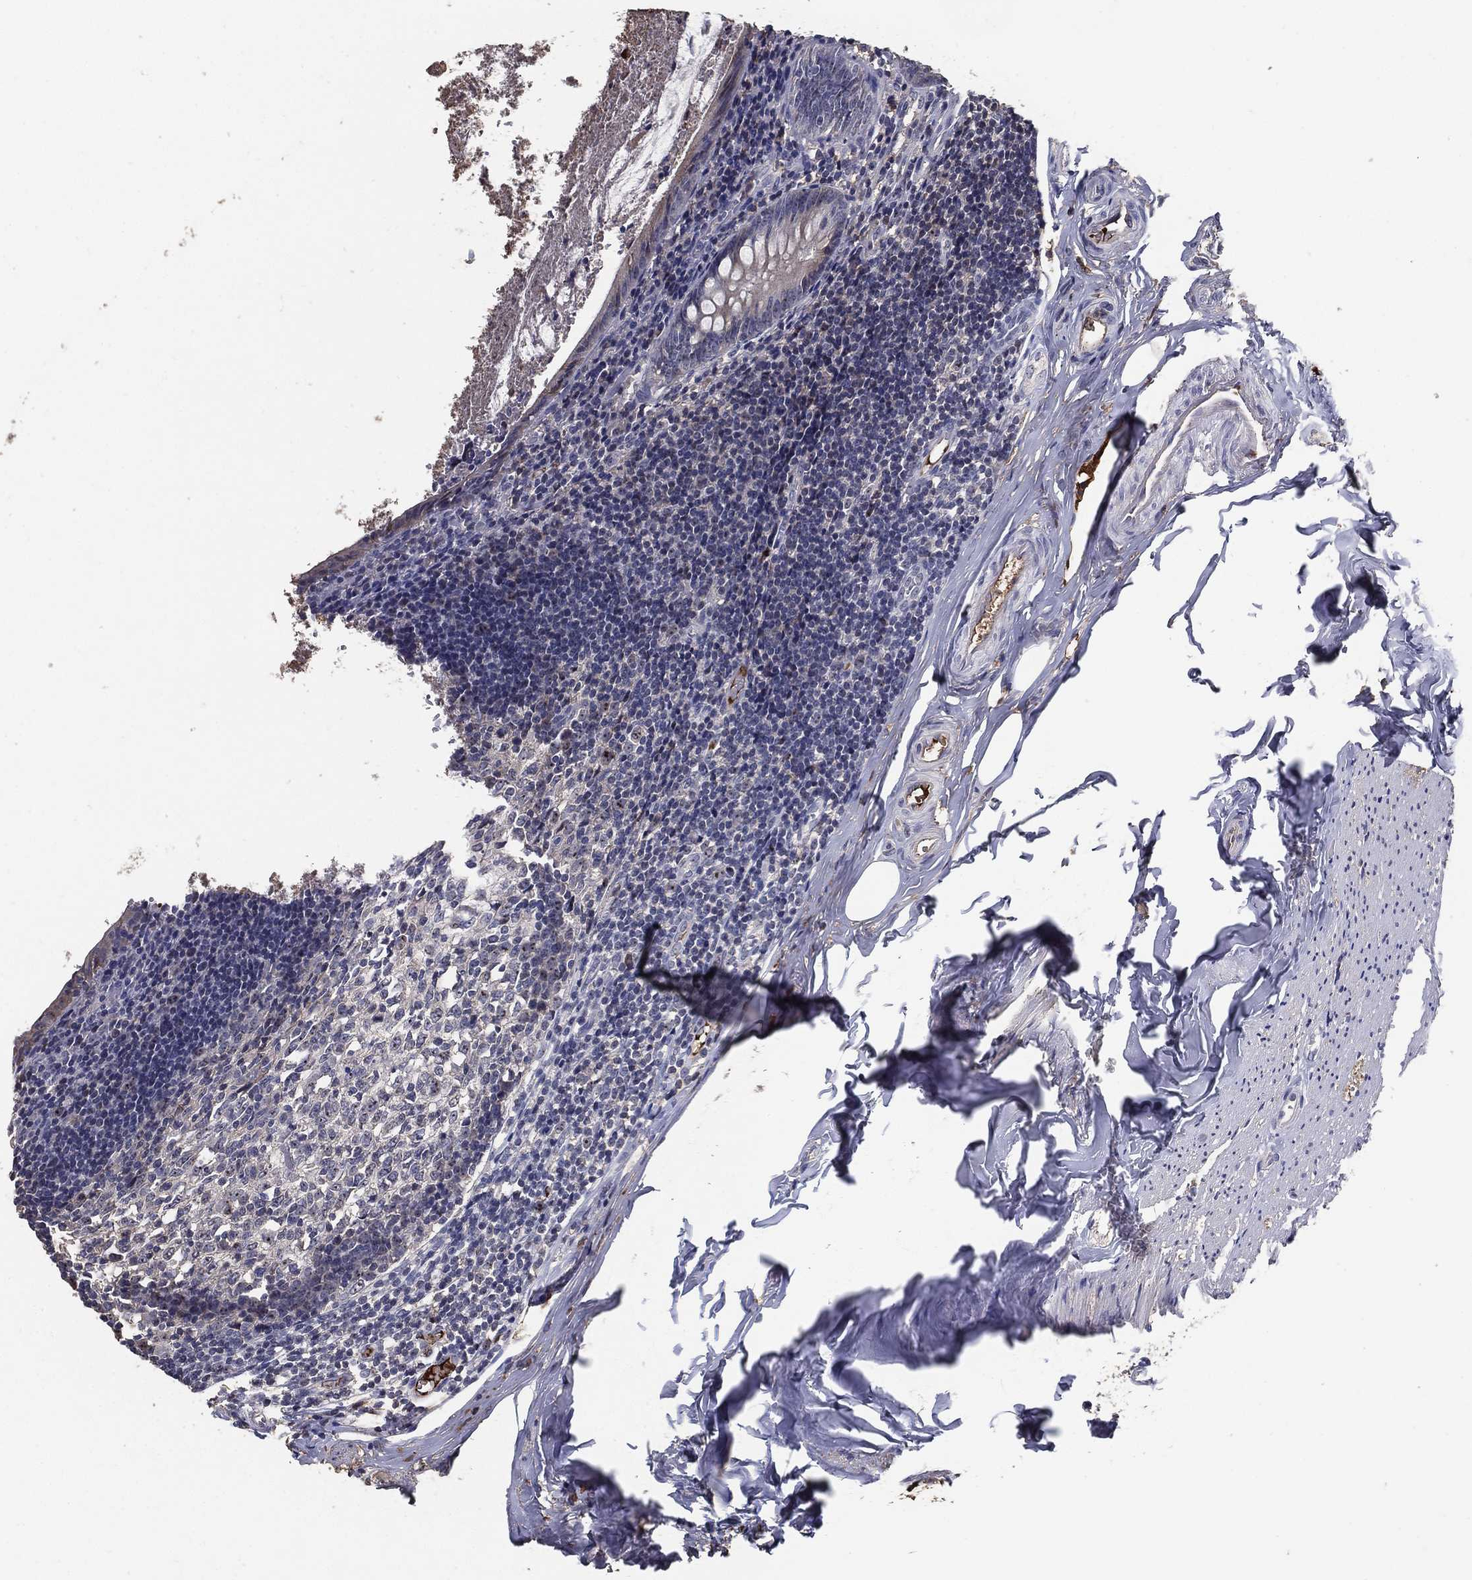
{"staining": {"intensity": "negative", "quantity": "none", "location": "none"}, "tissue": "appendix", "cell_type": "Glandular cells", "image_type": "normal", "snomed": [{"axis": "morphology", "description": "Normal tissue, NOS"}, {"axis": "topography", "description": "Appendix"}], "caption": "Glandular cells show no significant protein staining in normal appendix.", "gene": "EFNA1", "patient": {"sex": "female", "age": 23}}